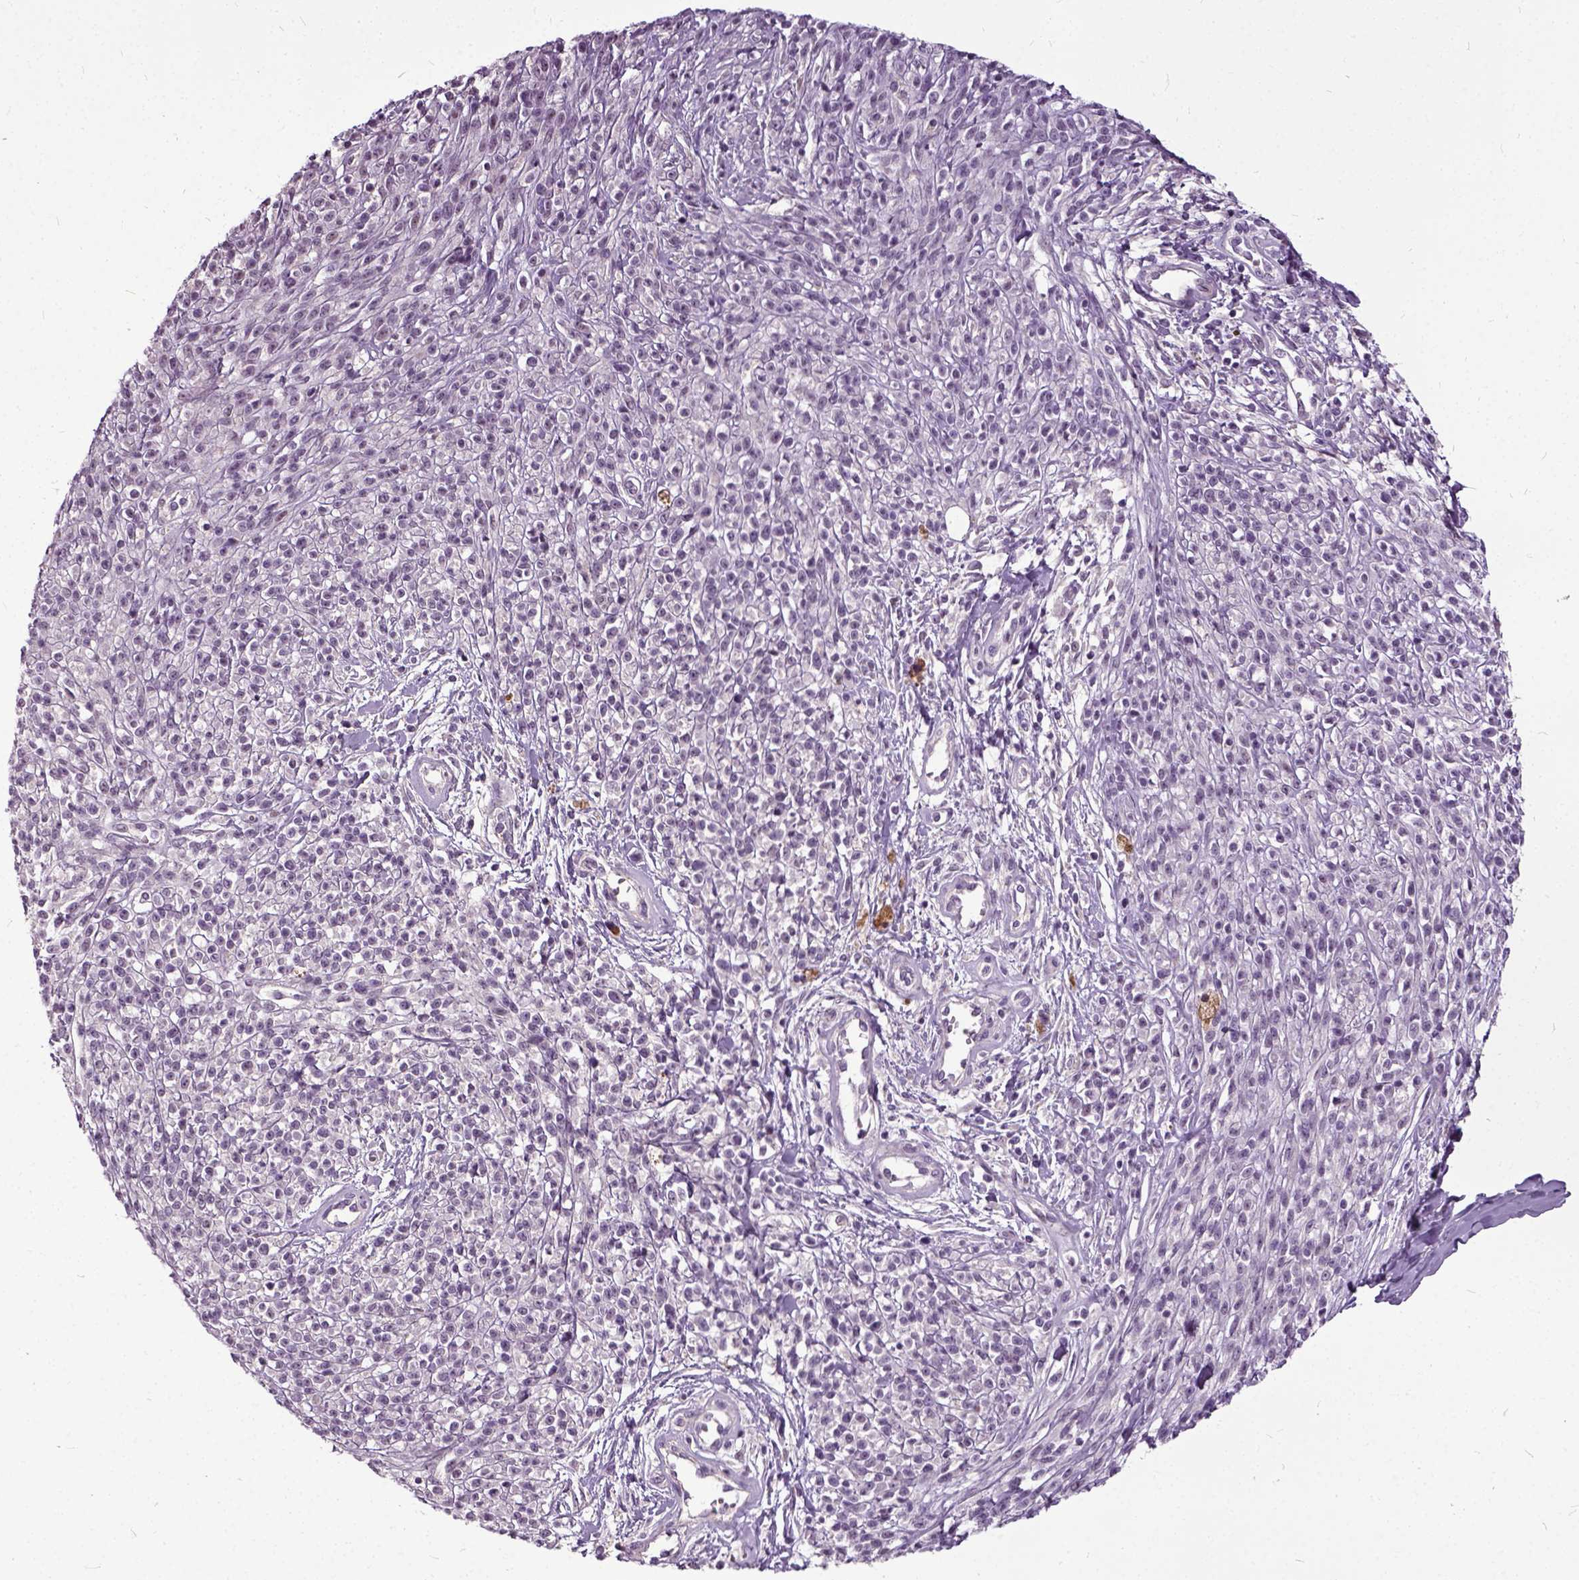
{"staining": {"intensity": "negative", "quantity": "none", "location": "none"}, "tissue": "melanoma", "cell_type": "Tumor cells", "image_type": "cancer", "snomed": [{"axis": "morphology", "description": "Malignant melanoma, NOS"}, {"axis": "topography", "description": "Skin"}, {"axis": "topography", "description": "Skin of trunk"}], "caption": "DAB (3,3'-diaminobenzidine) immunohistochemical staining of human malignant melanoma reveals no significant staining in tumor cells. (DAB immunohistochemistry visualized using brightfield microscopy, high magnification).", "gene": "ILRUN", "patient": {"sex": "male", "age": 74}}